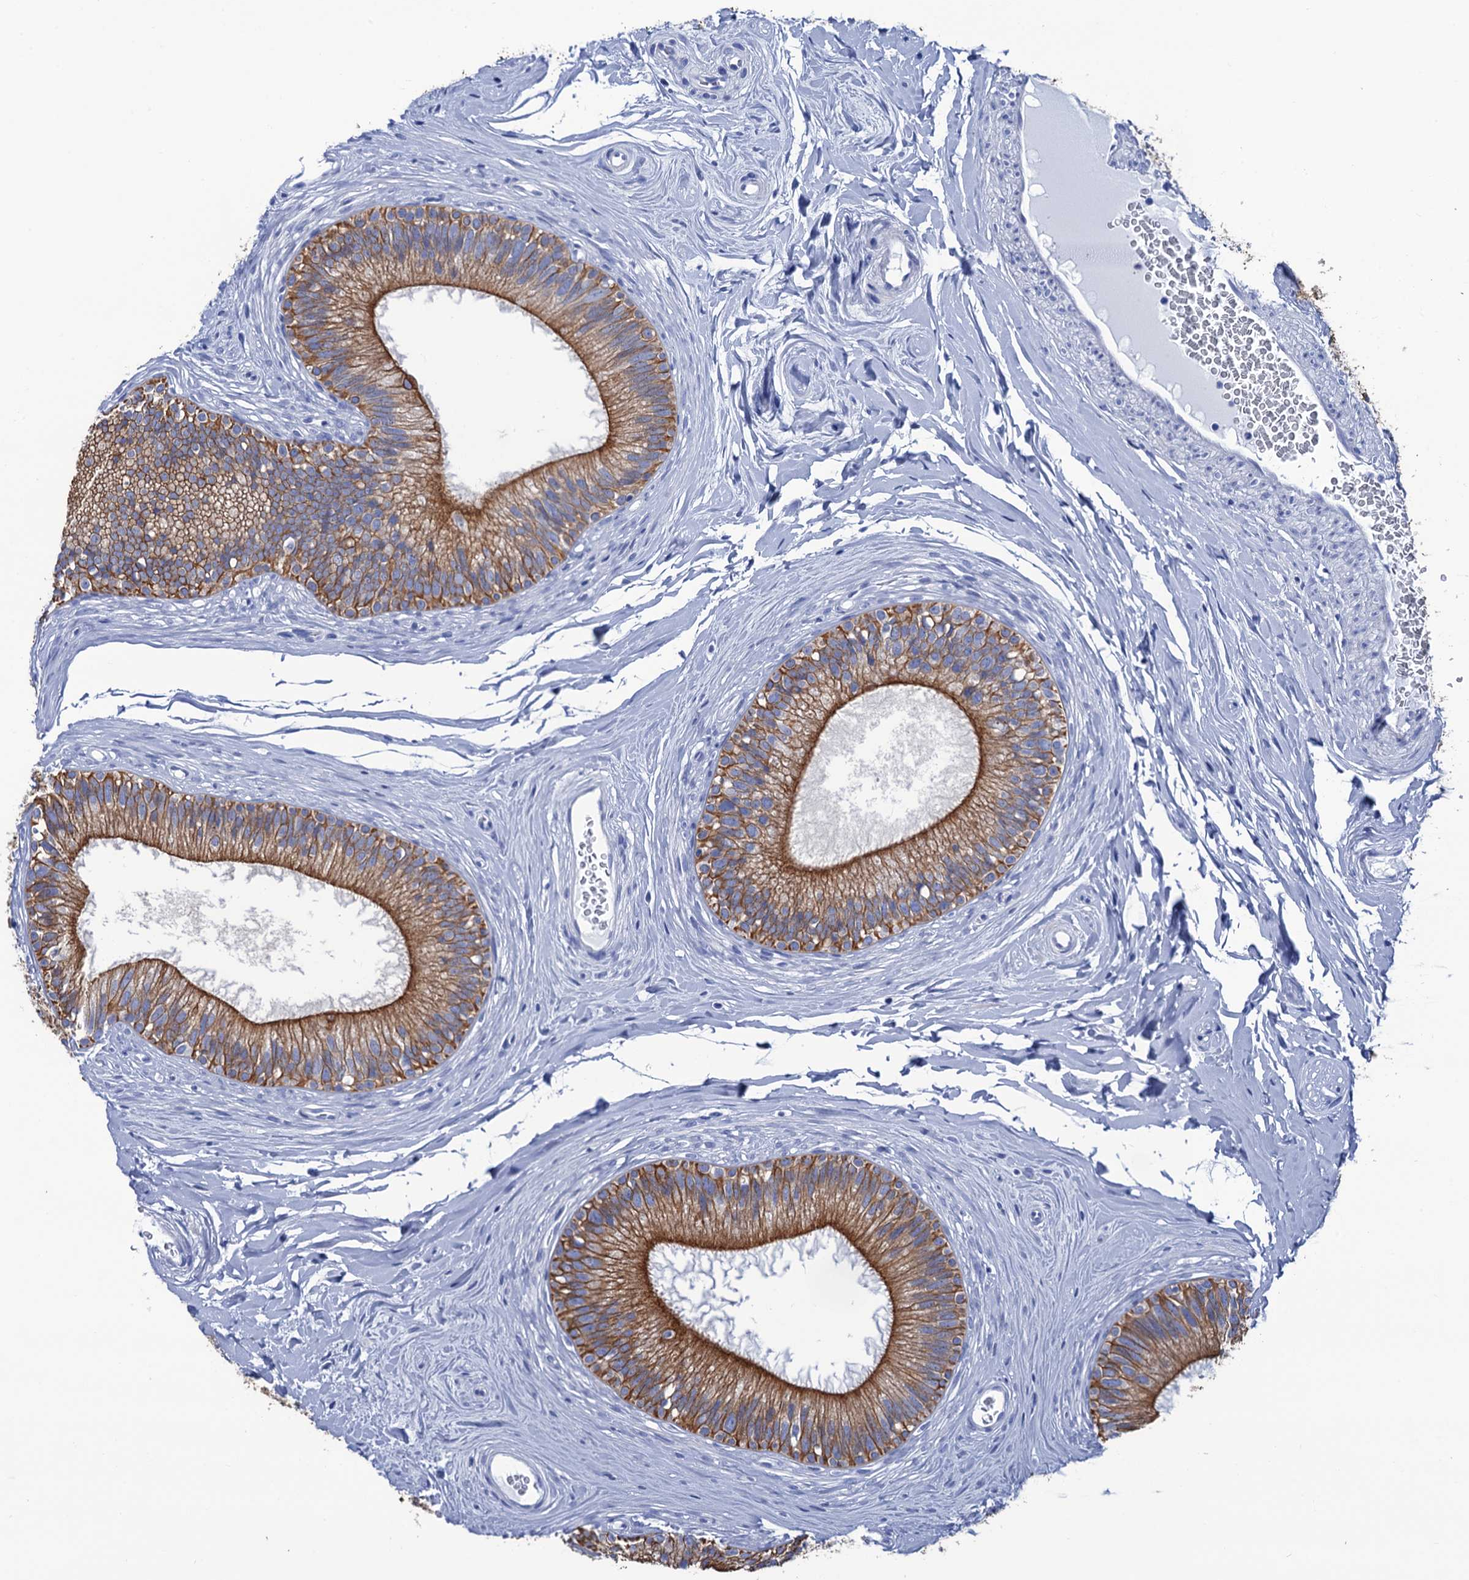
{"staining": {"intensity": "strong", "quantity": ">75%", "location": "cytoplasmic/membranous"}, "tissue": "epididymis", "cell_type": "Glandular cells", "image_type": "normal", "snomed": [{"axis": "morphology", "description": "Normal tissue, NOS"}, {"axis": "topography", "description": "Epididymis"}], "caption": "A photomicrograph showing strong cytoplasmic/membranous staining in approximately >75% of glandular cells in benign epididymis, as visualized by brown immunohistochemical staining.", "gene": "RAB3IP", "patient": {"sex": "male", "age": 33}}